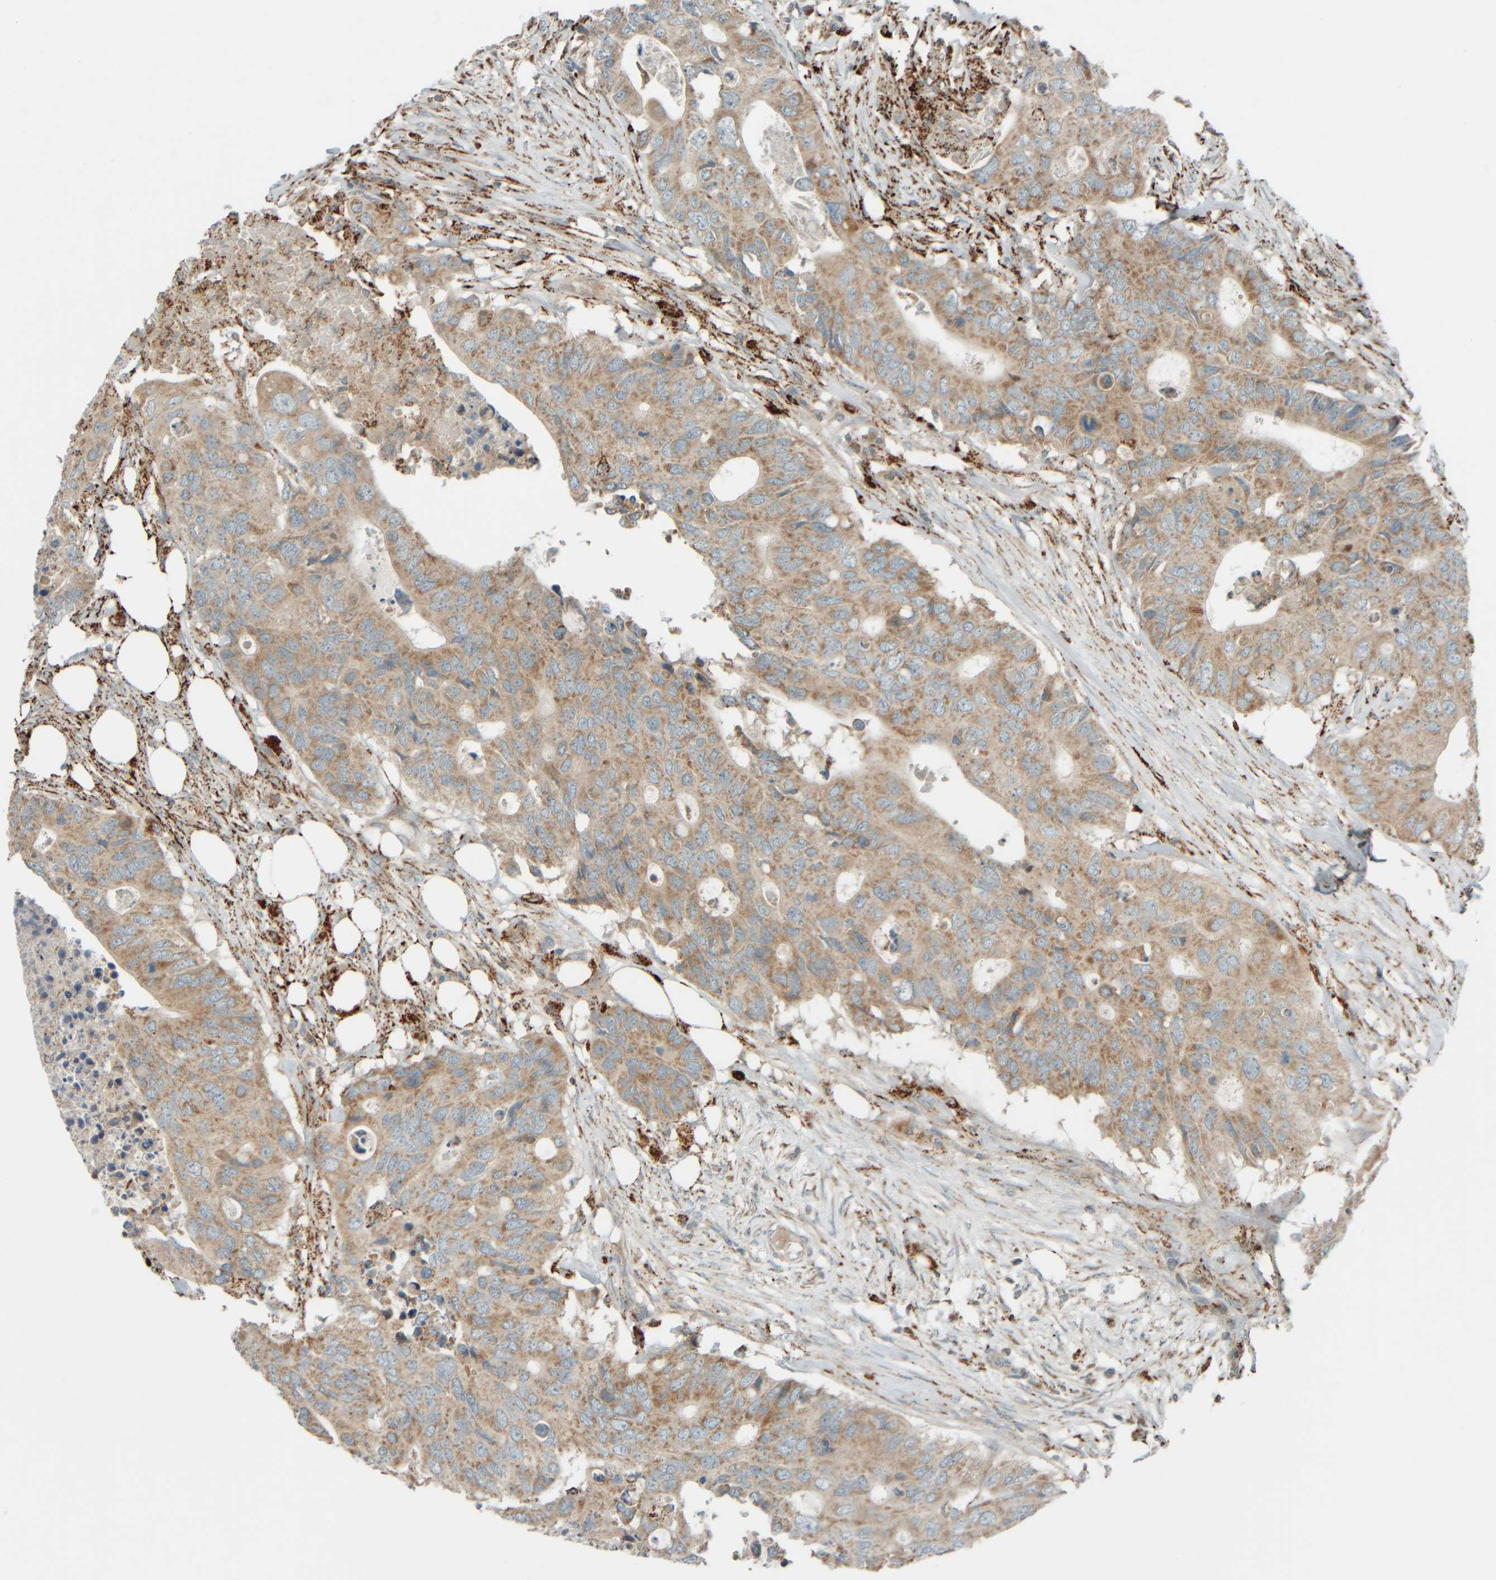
{"staining": {"intensity": "weak", "quantity": ">75%", "location": "cytoplasmic/membranous"}, "tissue": "colorectal cancer", "cell_type": "Tumor cells", "image_type": "cancer", "snomed": [{"axis": "morphology", "description": "Adenocarcinoma, NOS"}, {"axis": "topography", "description": "Colon"}], "caption": "Immunohistochemistry (DAB (3,3'-diaminobenzidine)) staining of human adenocarcinoma (colorectal) displays weak cytoplasmic/membranous protein staining in about >75% of tumor cells.", "gene": "SPAG5", "patient": {"sex": "male", "age": 71}}